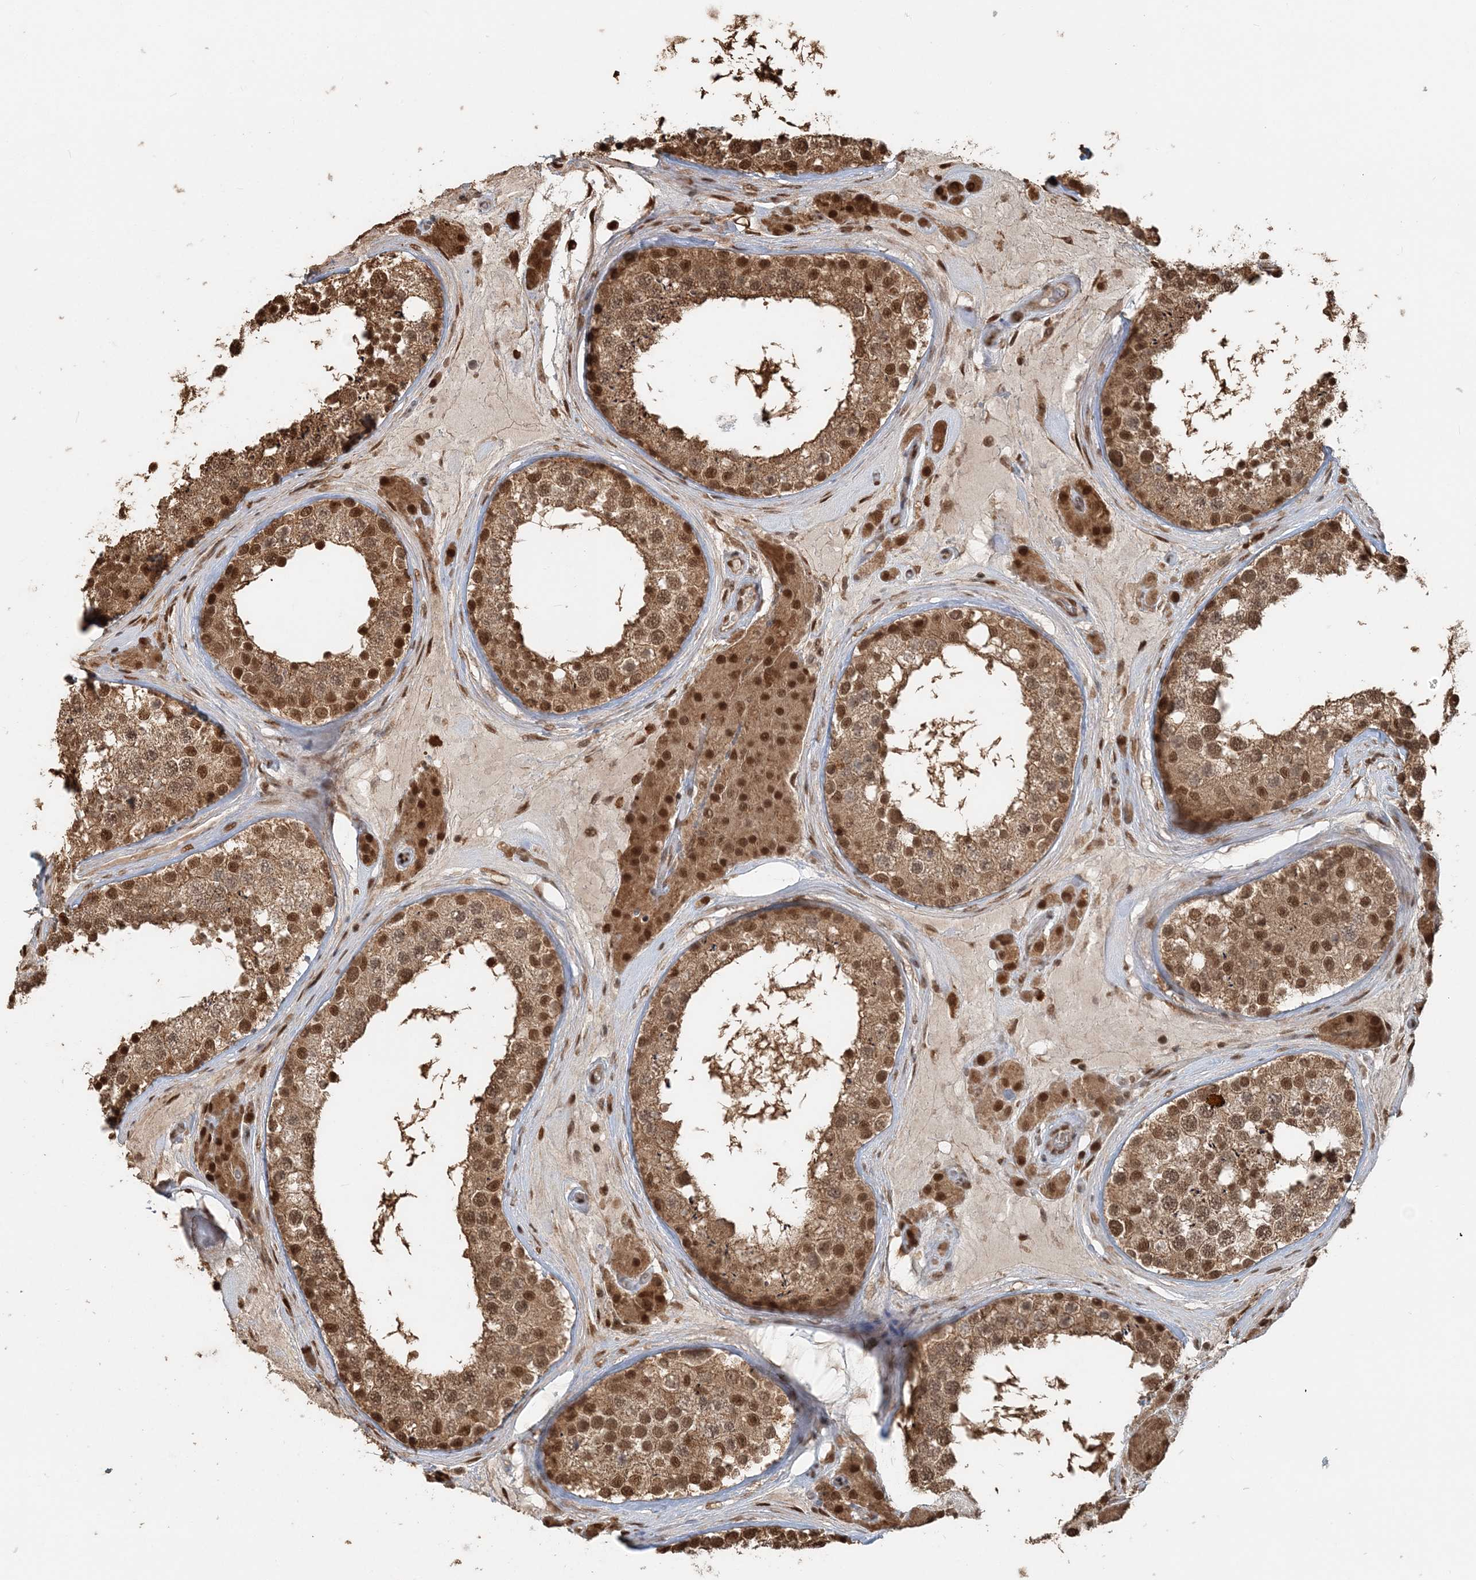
{"staining": {"intensity": "moderate", "quantity": ">75%", "location": "cytoplasmic/membranous,nuclear"}, "tissue": "testis", "cell_type": "Cells in seminiferous ducts", "image_type": "normal", "snomed": [{"axis": "morphology", "description": "Normal tissue, NOS"}, {"axis": "topography", "description": "Testis"}], "caption": "IHC staining of benign testis, which displays medium levels of moderate cytoplasmic/membranous,nuclear positivity in about >75% of cells in seminiferous ducts indicating moderate cytoplasmic/membranous,nuclear protein positivity. The staining was performed using DAB (brown) for protein detection and nuclei were counterstained in hematoxylin (blue).", "gene": "ARHGAP35", "patient": {"sex": "male", "age": 46}}